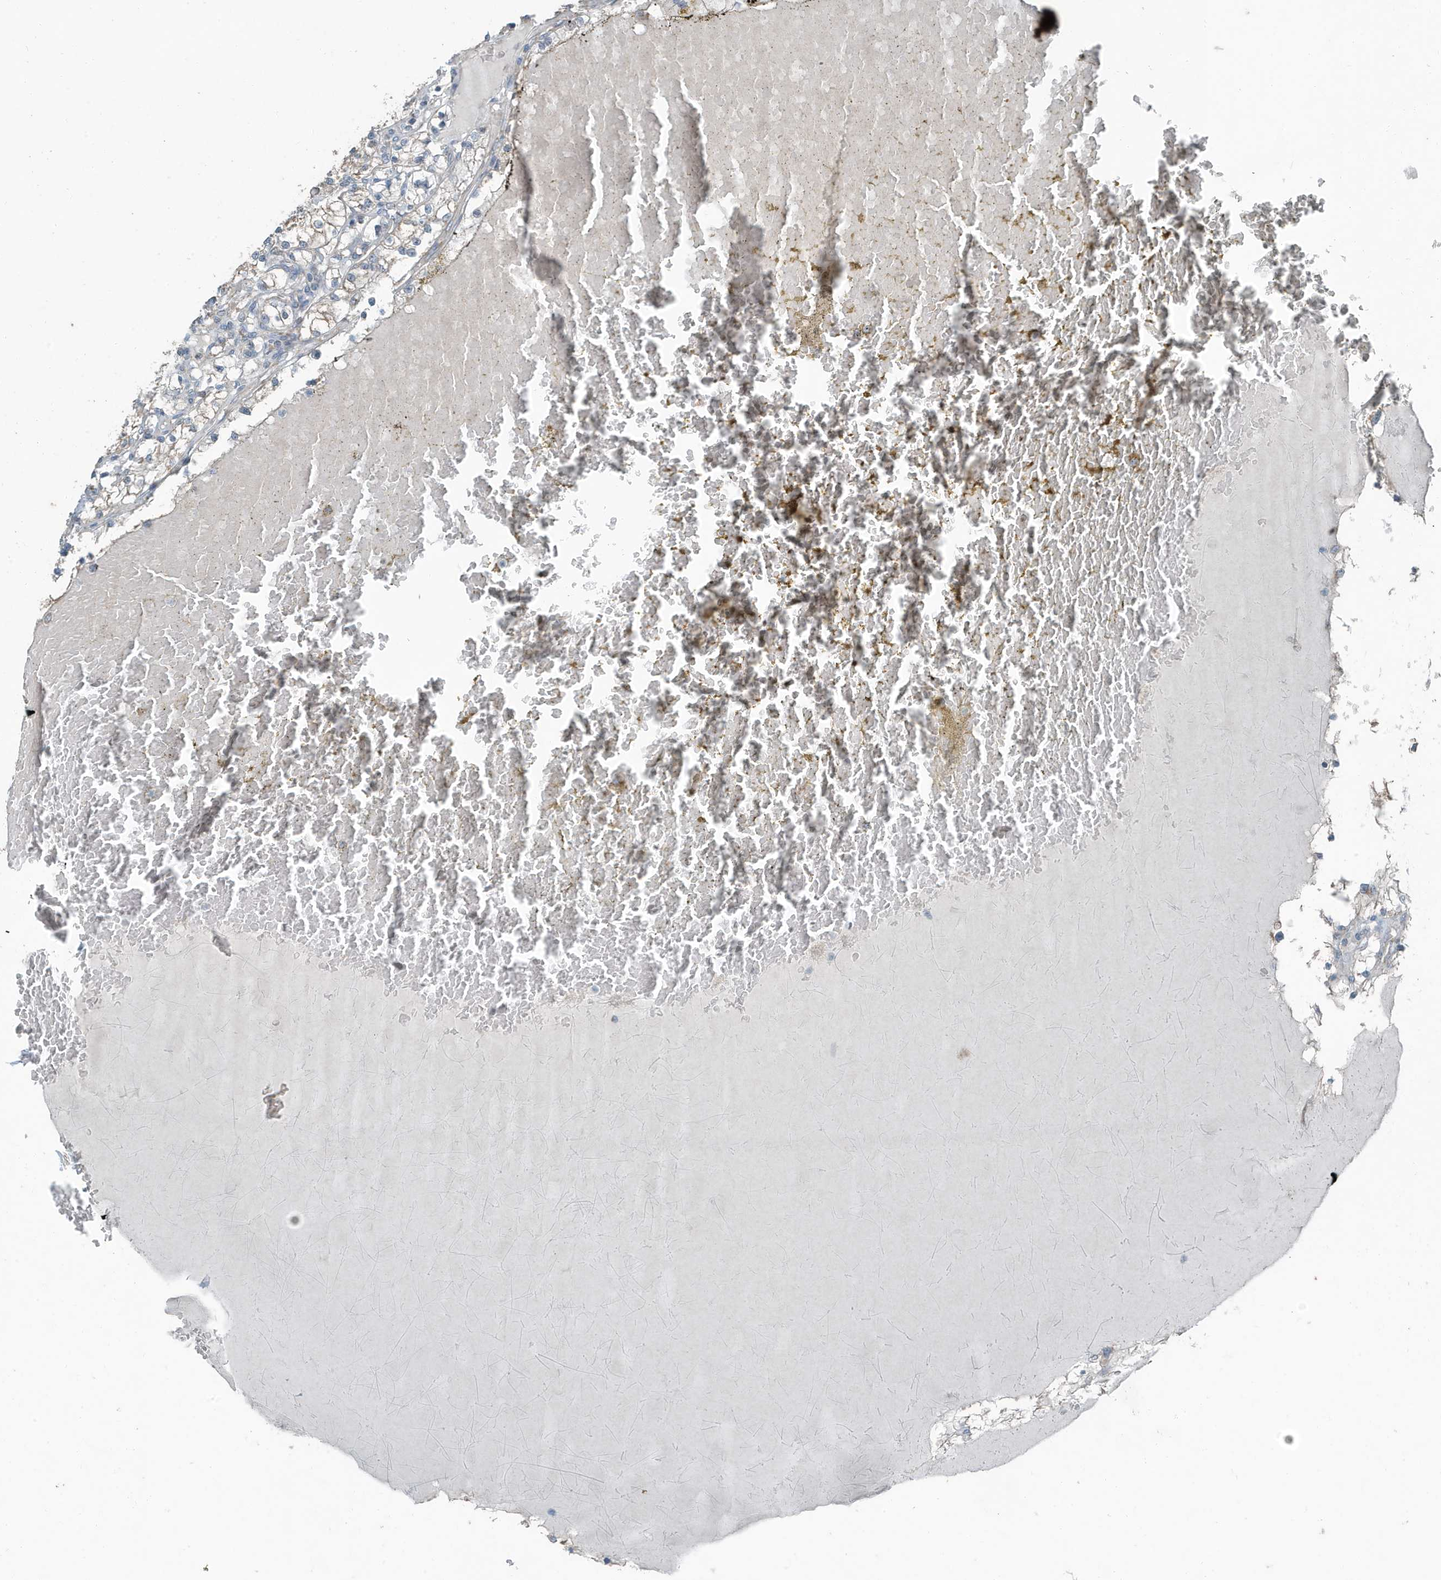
{"staining": {"intensity": "weak", "quantity": "<25%", "location": "cytoplasmic/membranous"}, "tissue": "renal cancer", "cell_type": "Tumor cells", "image_type": "cancer", "snomed": [{"axis": "morphology", "description": "Normal tissue, NOS"}, {"axis": "morphology", "description": "Adenocarcinoma, NOS"}, {"axis": "topography", "description": "Kidney"}], "caption": "DAB (3,3'-diaminobenzidine) immunohistochemical staining of human adenocarcinoma (renal) reveals no significant positivity in tumor cells. Nuclei are stained in blue.", "gene": "MT-CYB", "patient": {"sex": "male", "age": 68}}